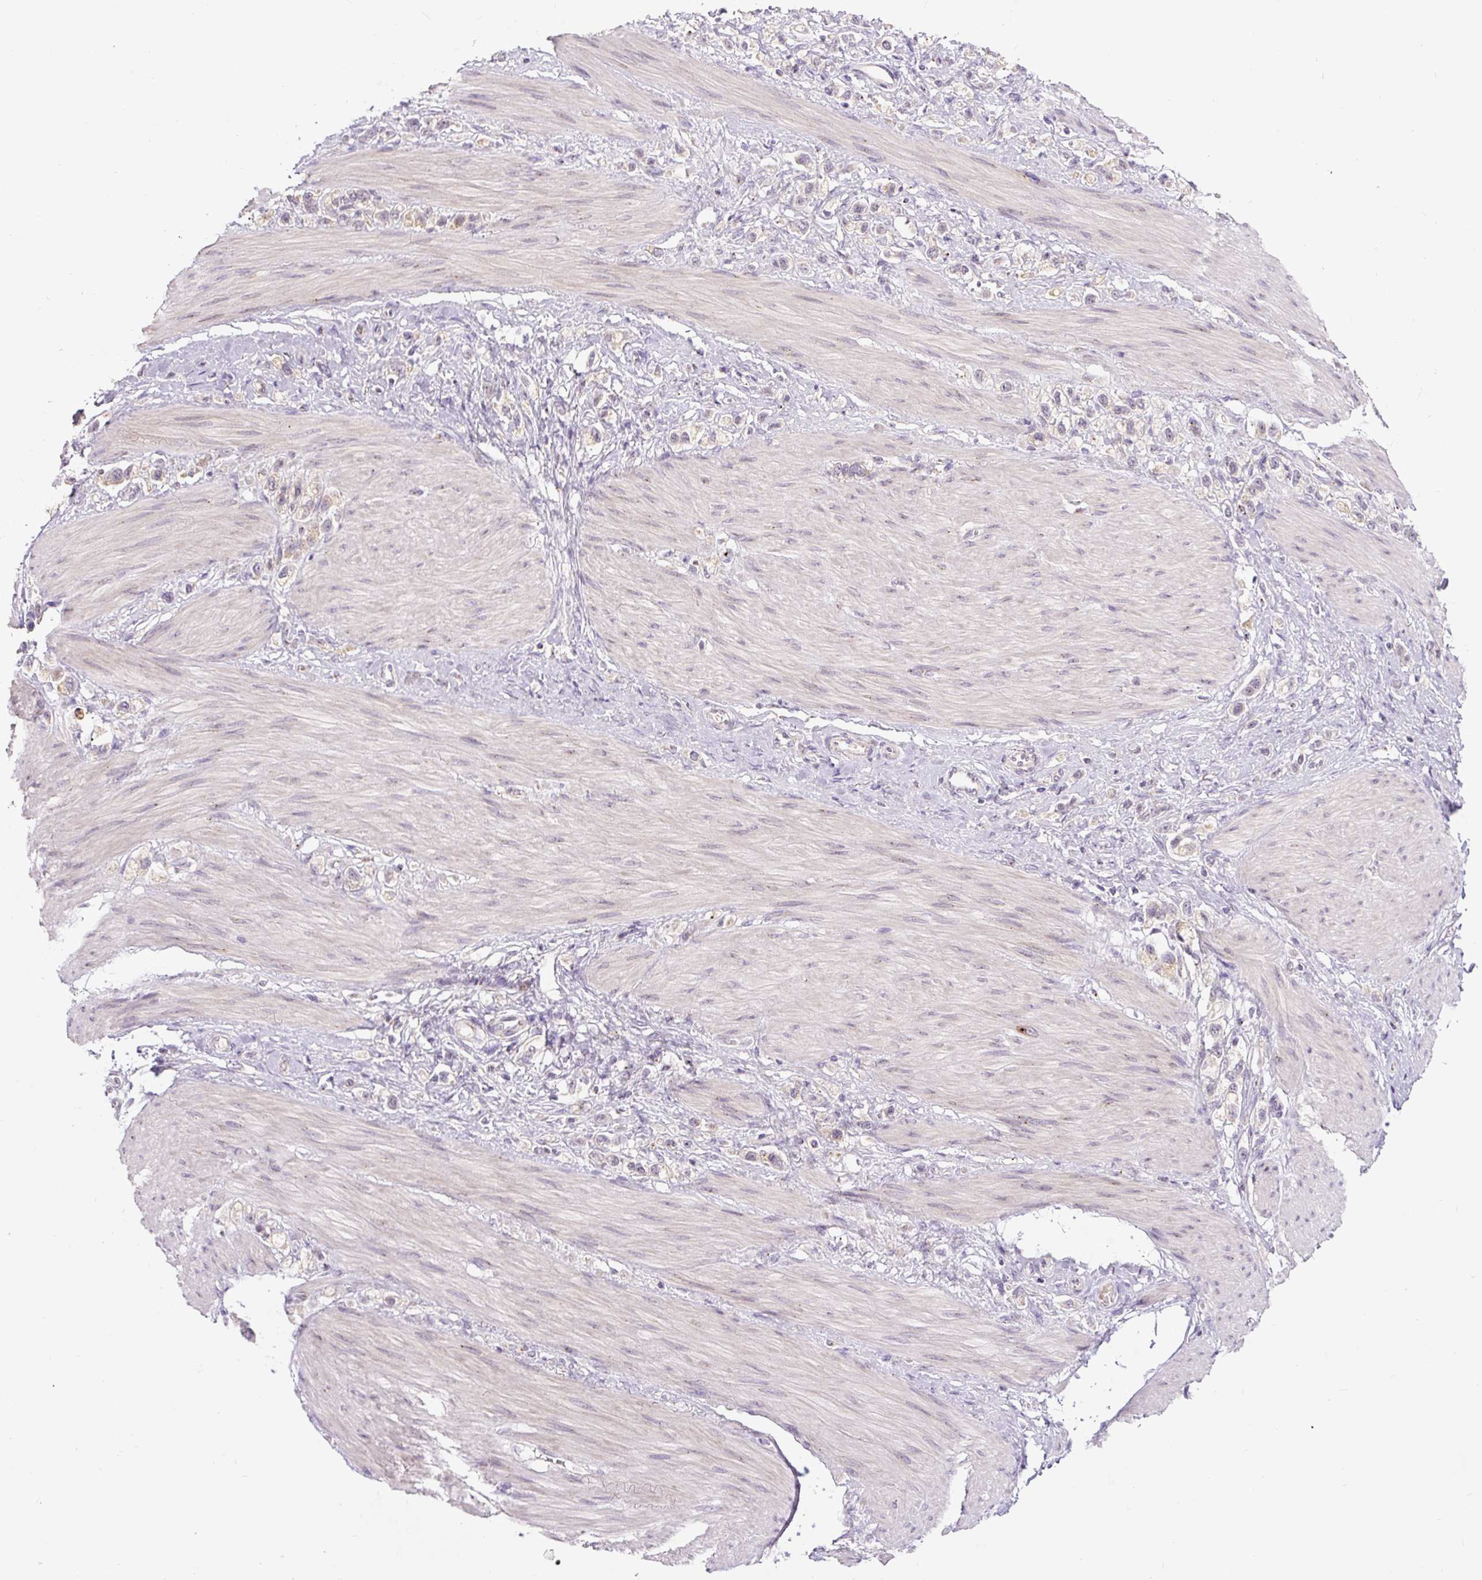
{"staining": {"intensity": "negative", "quantity": "none", "location": "none"}, "tissue": "stomach cancer", "cell_type": "Tumor cells", "image_type": "cancer", "snomed": [{"axis": "morphology", "description": "Adenocarcinoma, NOS"}, {"axis": "topography", "description": "Stomach"}], "caption": "Human adenocarcinoma (stomach) stained for a protein using immunohistochemistry exhibits no positivity in tumor cells.", "gene": "PCM1", "patient": {"sex": "female", "age": 65}}